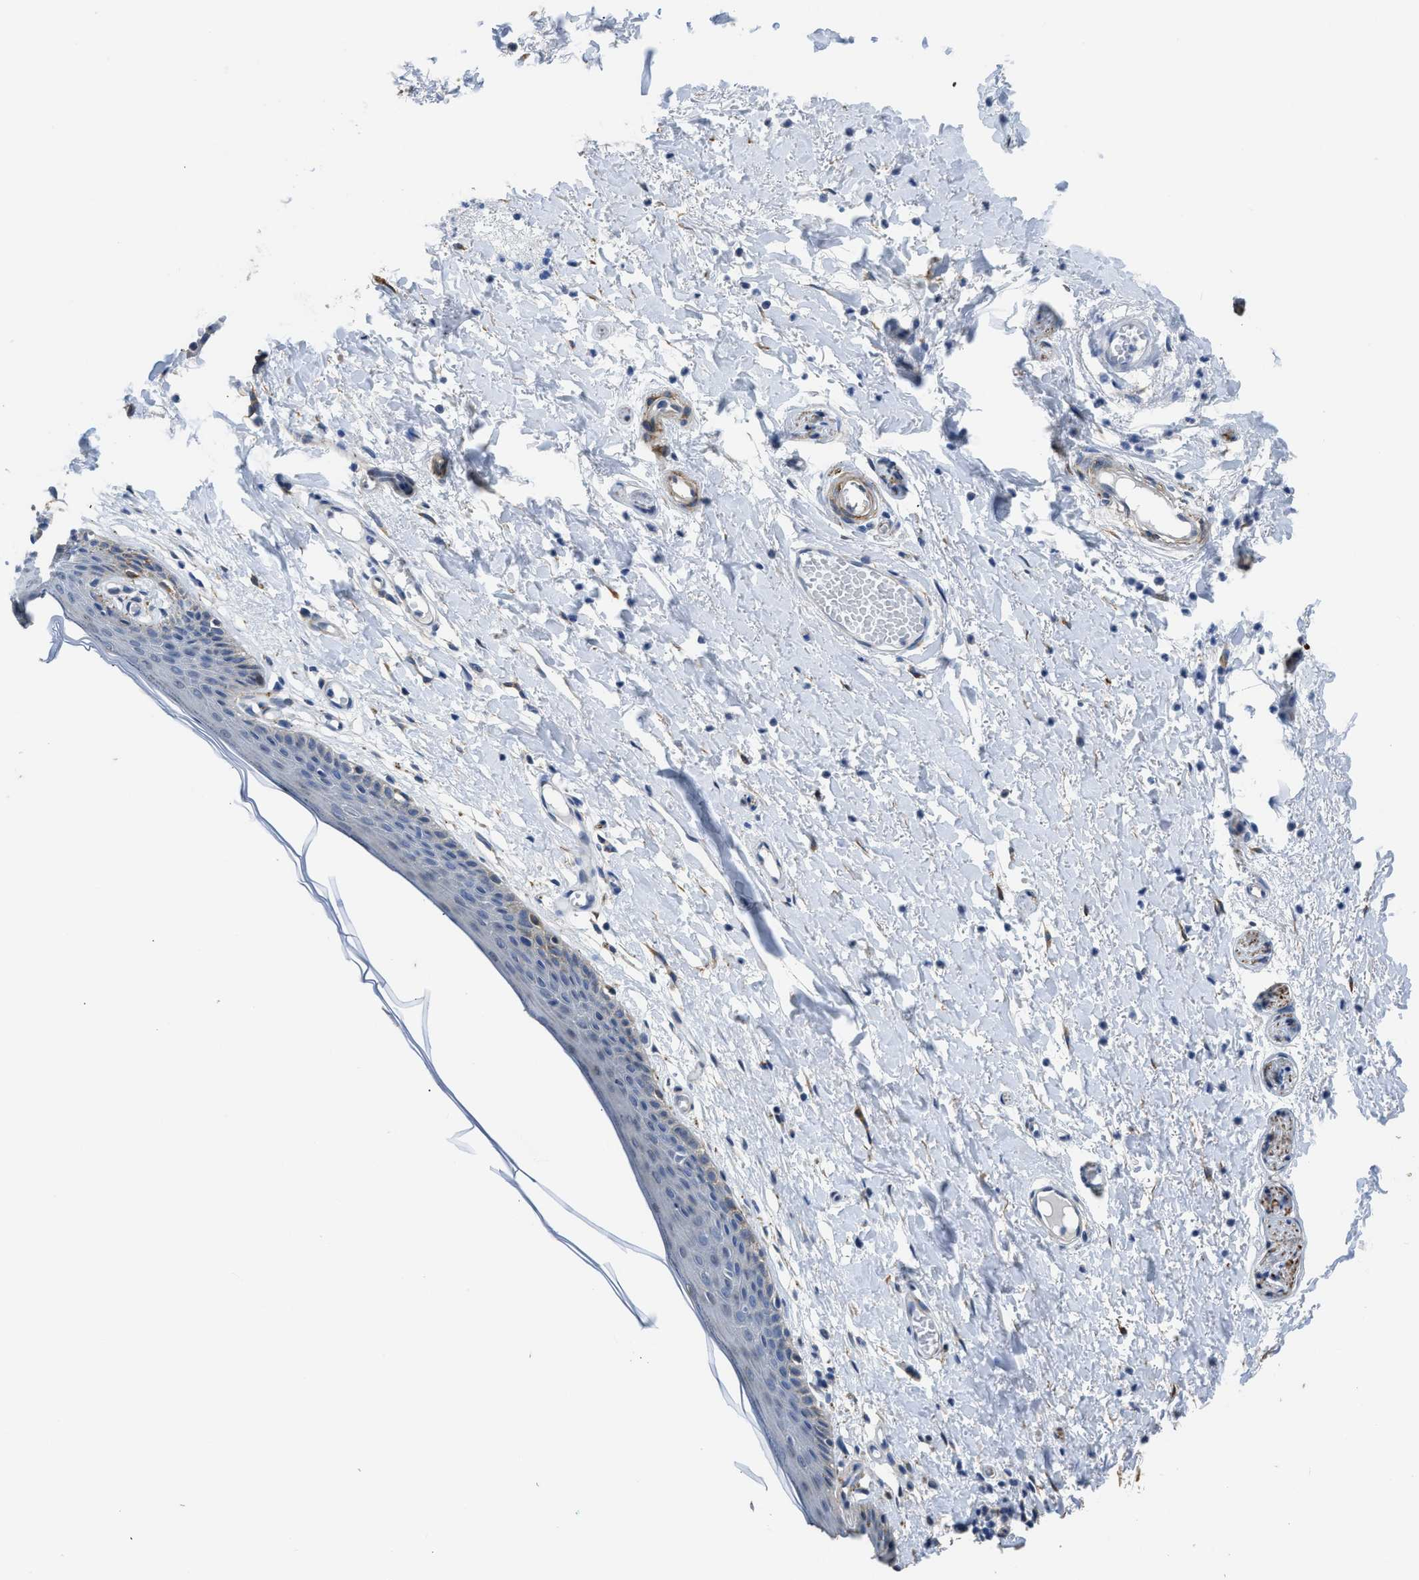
{"staining": {"intensity": "moderate", "quantity": "<25%", "location": "cytoplasmic/membranous"}, "tissue": "skin", "cell_type": "Epidermal cells", "image_type": "normal", "snomed": [{"axis": "morphology", "description": "Normal tissue, NOS"}, {"axis": "topography", "description": "Vulva"}], "caption": "The immunohistochemical stain highlights moderate cytoplasmic/membranous staining in epidermal cells of normal skin.", "gene": "ZSWIM5", "patient": {"sex": "female", "age": 54}}